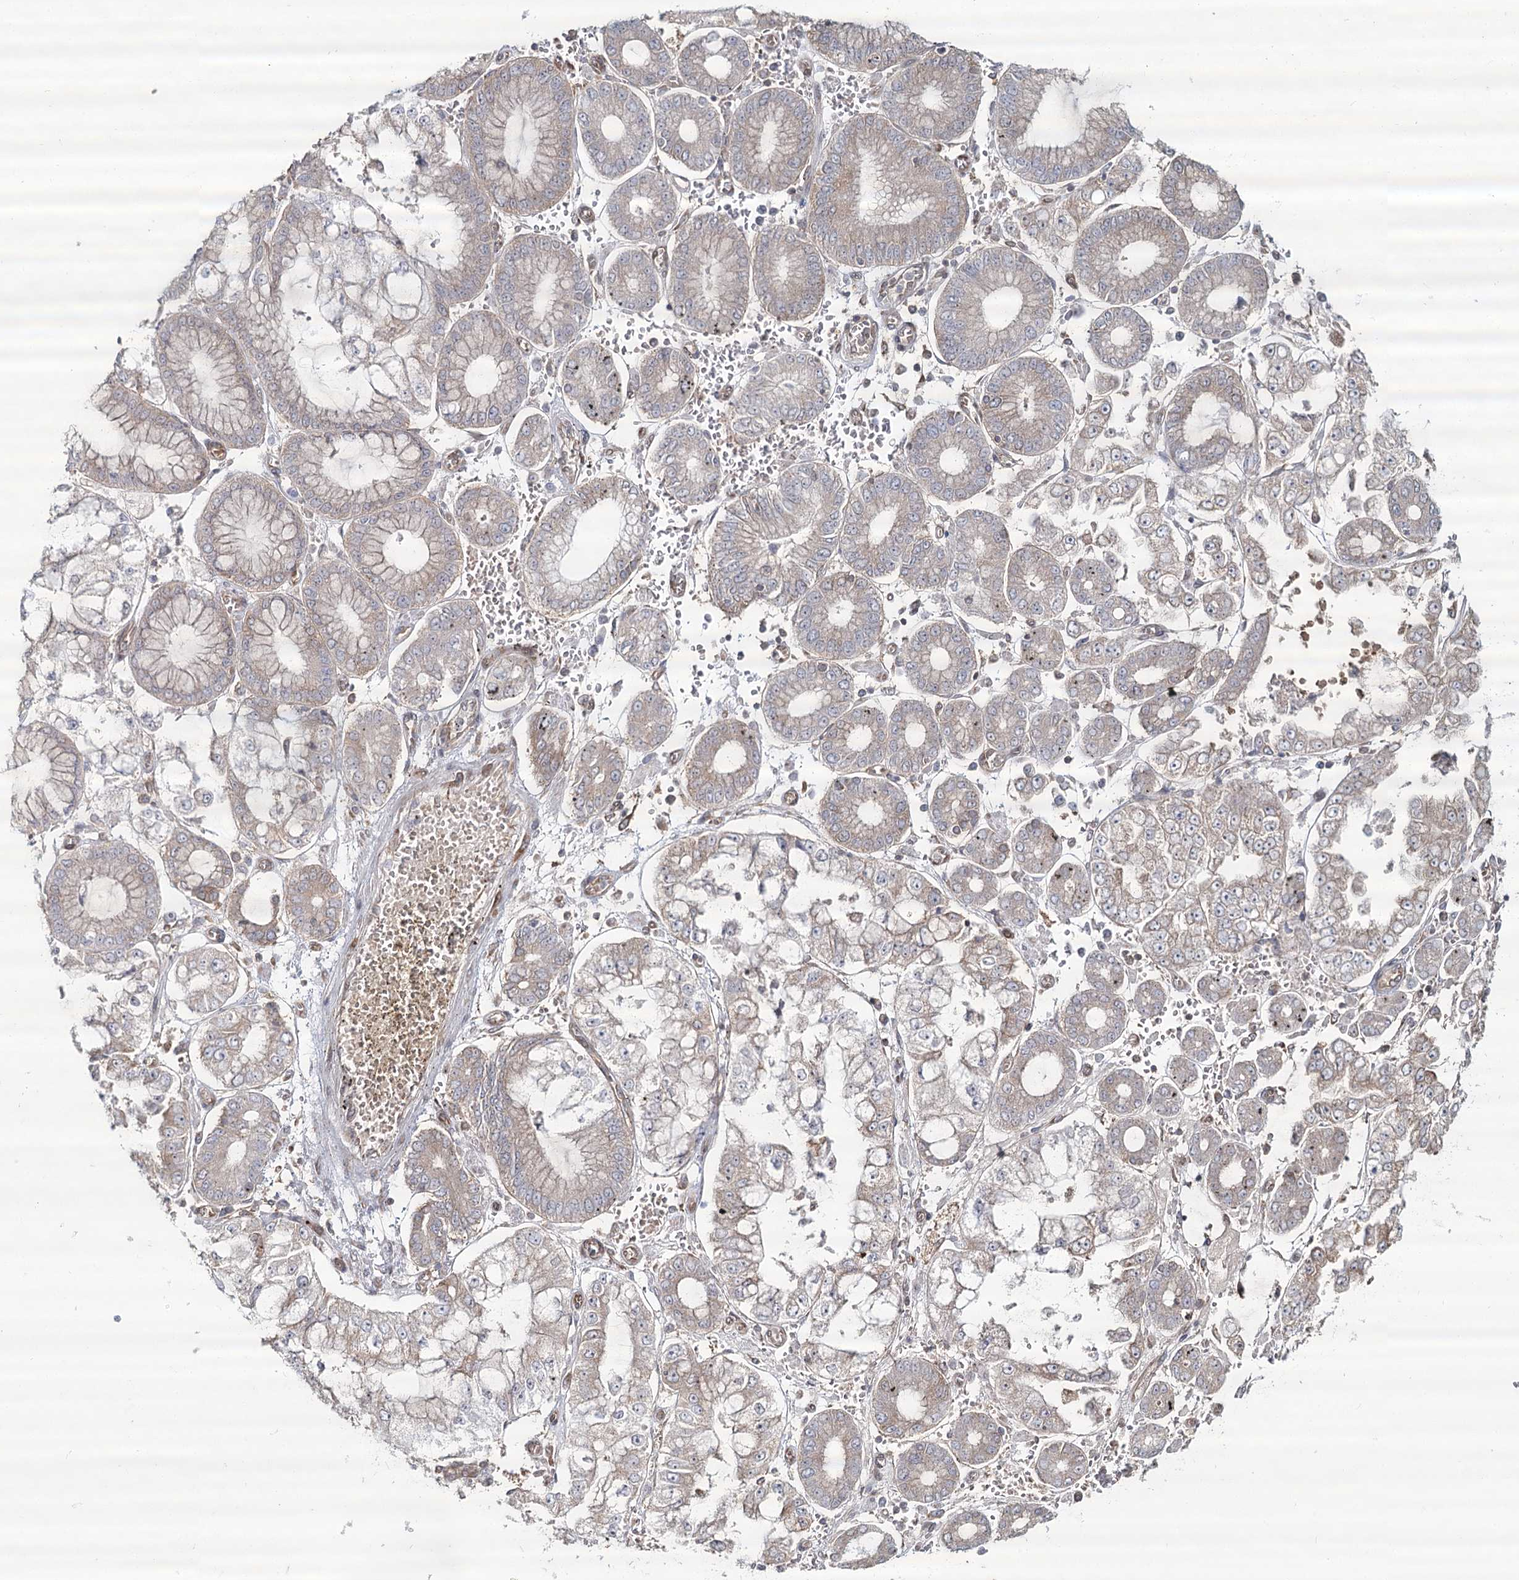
{"staining": {"intensity": "negative", "quantity": "none", "location": "none"}, "tissue": "stomach cancer", "cell_type": "Tumor cells", "image_type": "cancer", "snomed": [{"axis": "morphology", "description": "Adenocarcinoma, NOS"}, {"axis": "topography", "description": "Stomach"}], "caption": "Immunohistochemical staining of human stomach cancer displays no significant expression in tumor cells.", "gene": "OTUD4", "patient": {"sex": "male", "age": 76}}